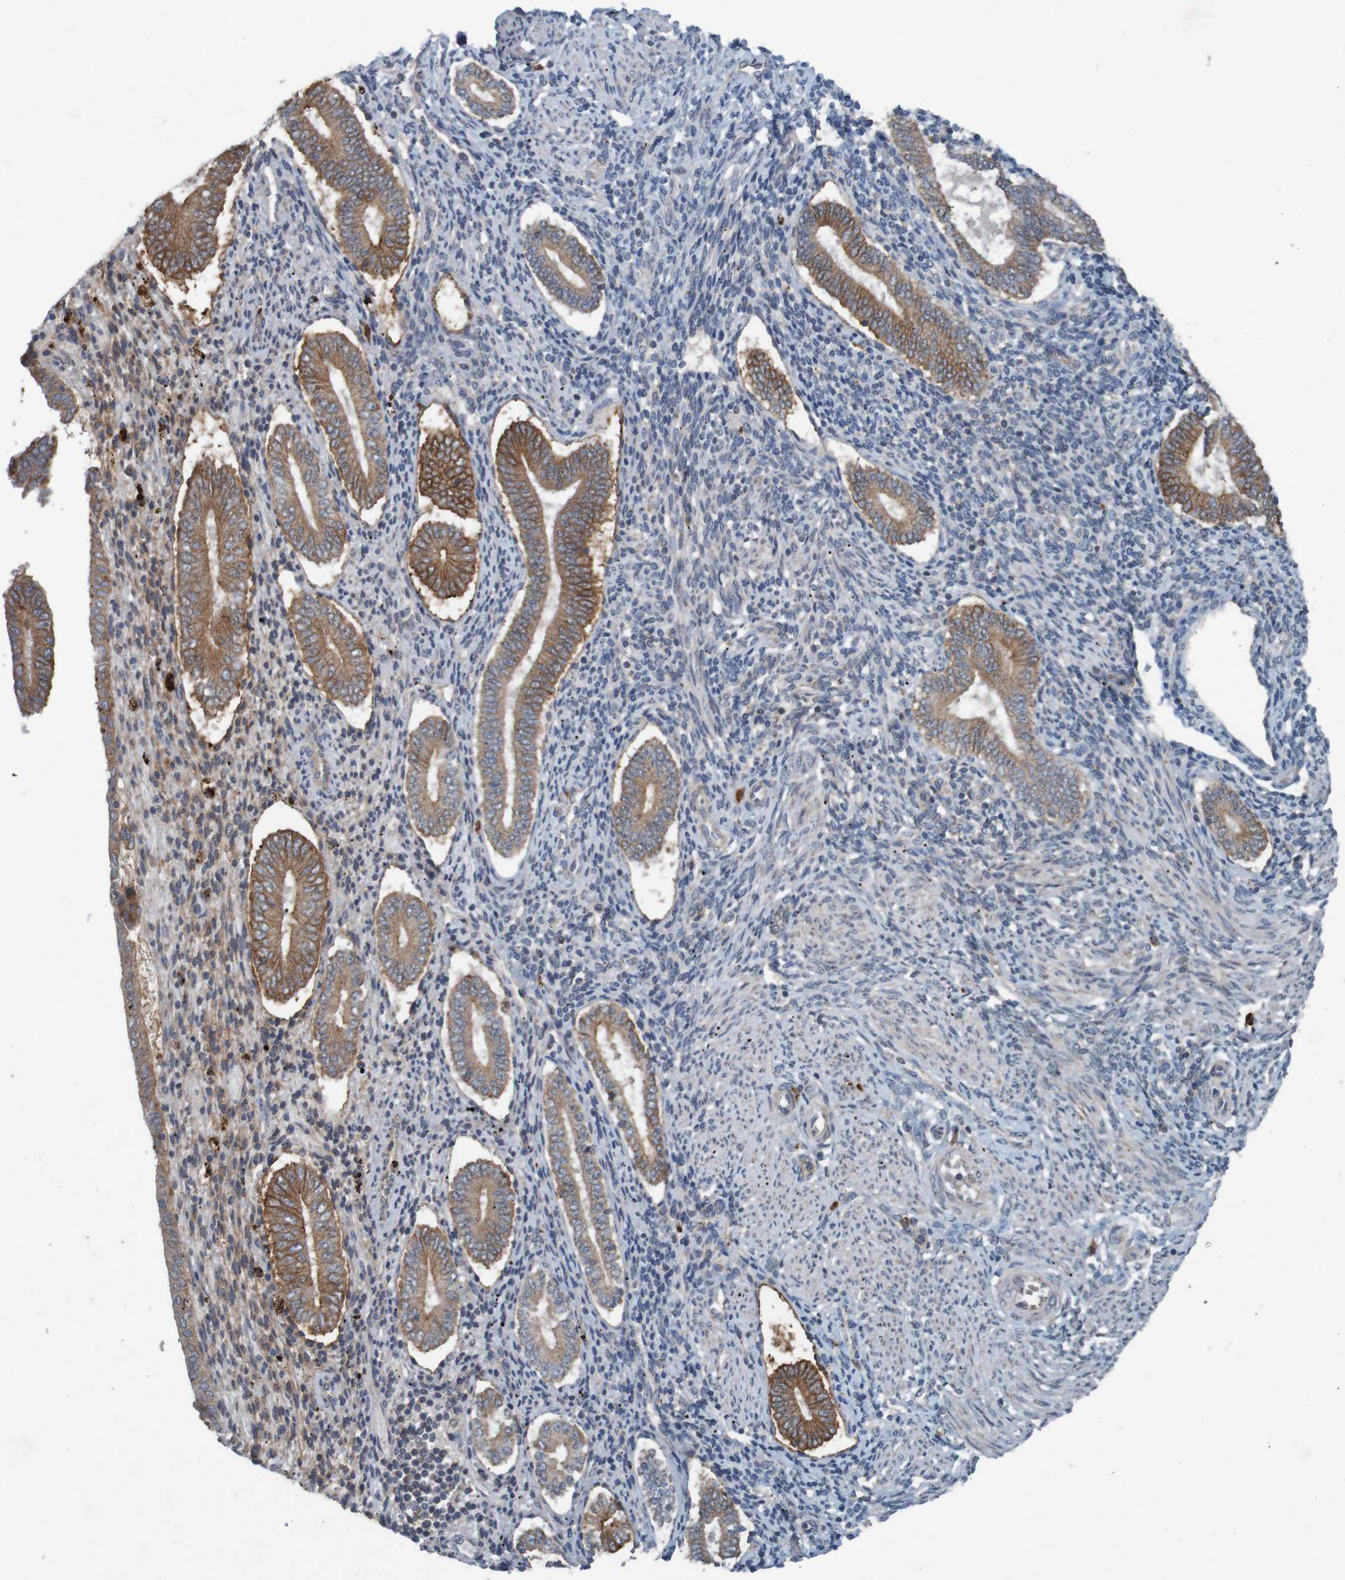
{"staining": {"intensity": "weak", "quantity": "<25%", "location": "cytoplasmic/membranous"}, "tissue": "endometrium", "cell_type": "Cells in endometrial stroma", "image_type": "normal", "snomed": [{"axis": "morphology", "description": "Normal tissue, NOS"}, {"axis": "topography", "description": "Endometrium"}], "caption": "Photomicrograph shows no protein expression in cells in endometrial stroma of normal endometrium. (Immunohistochemistry, brightfield microscopy, high magnification).", "gene": "B3GAT2", "patient": {"sex": "female", "age": 42}}